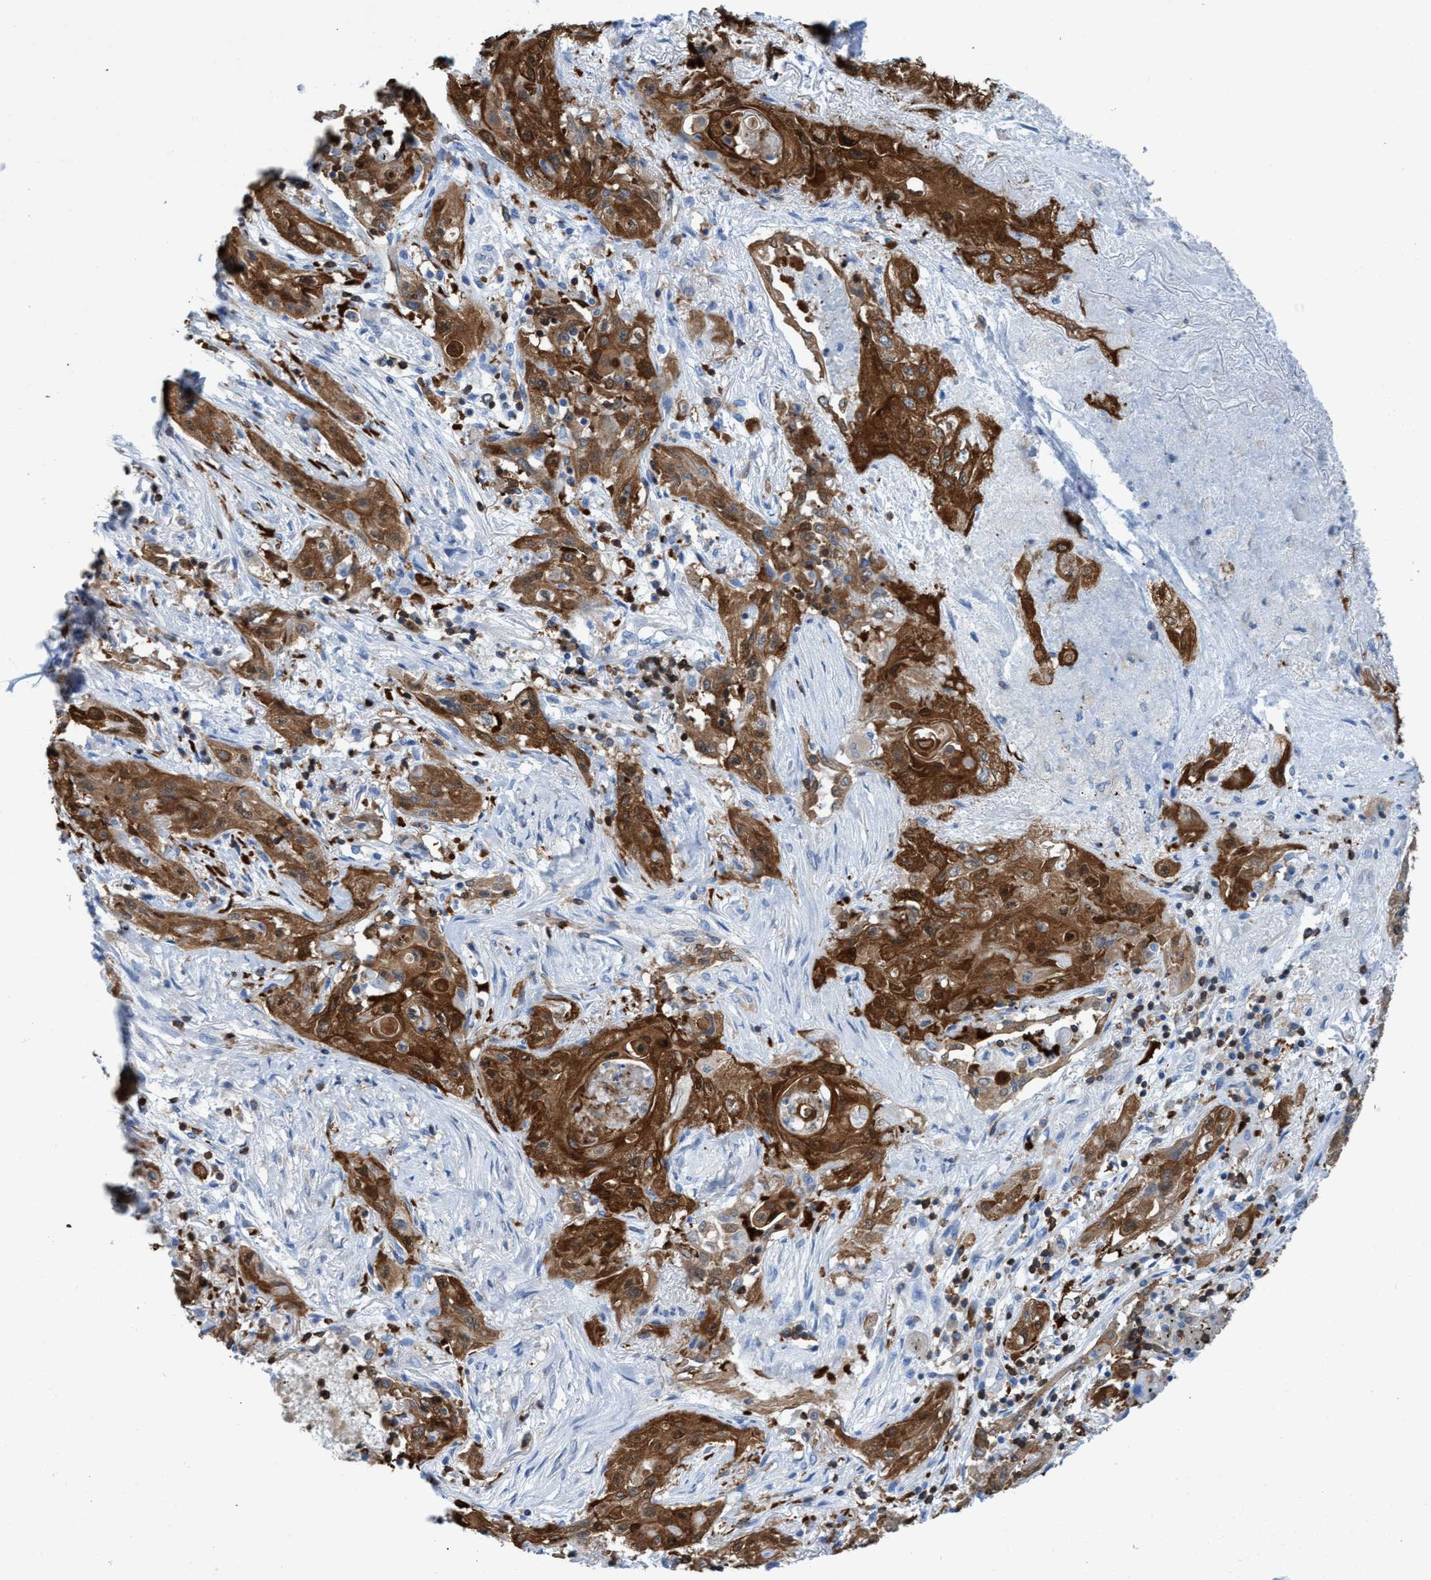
{"staining": {"intensity": "strong", "quantity": ">75%", "location": "cytoplasmic/membranous"}, "tissue": "lung cancer", "cell_type": "Tumor cells", "image_type": "cancer", "snomed": [{"axis": "morphology", "description": "Squamous cell carcinoma, NOS"}, {"axis": "topography", "description": "Lung"}], "caption": "Tumor cells show high levels of strong cytoplasmic/membranous expression in approximately >75% of cells in lung squamous cell carcinoma. Nuclei are stained in blue.", "gene": "EZR", "patient": {"sex": "female", "age": 47}}